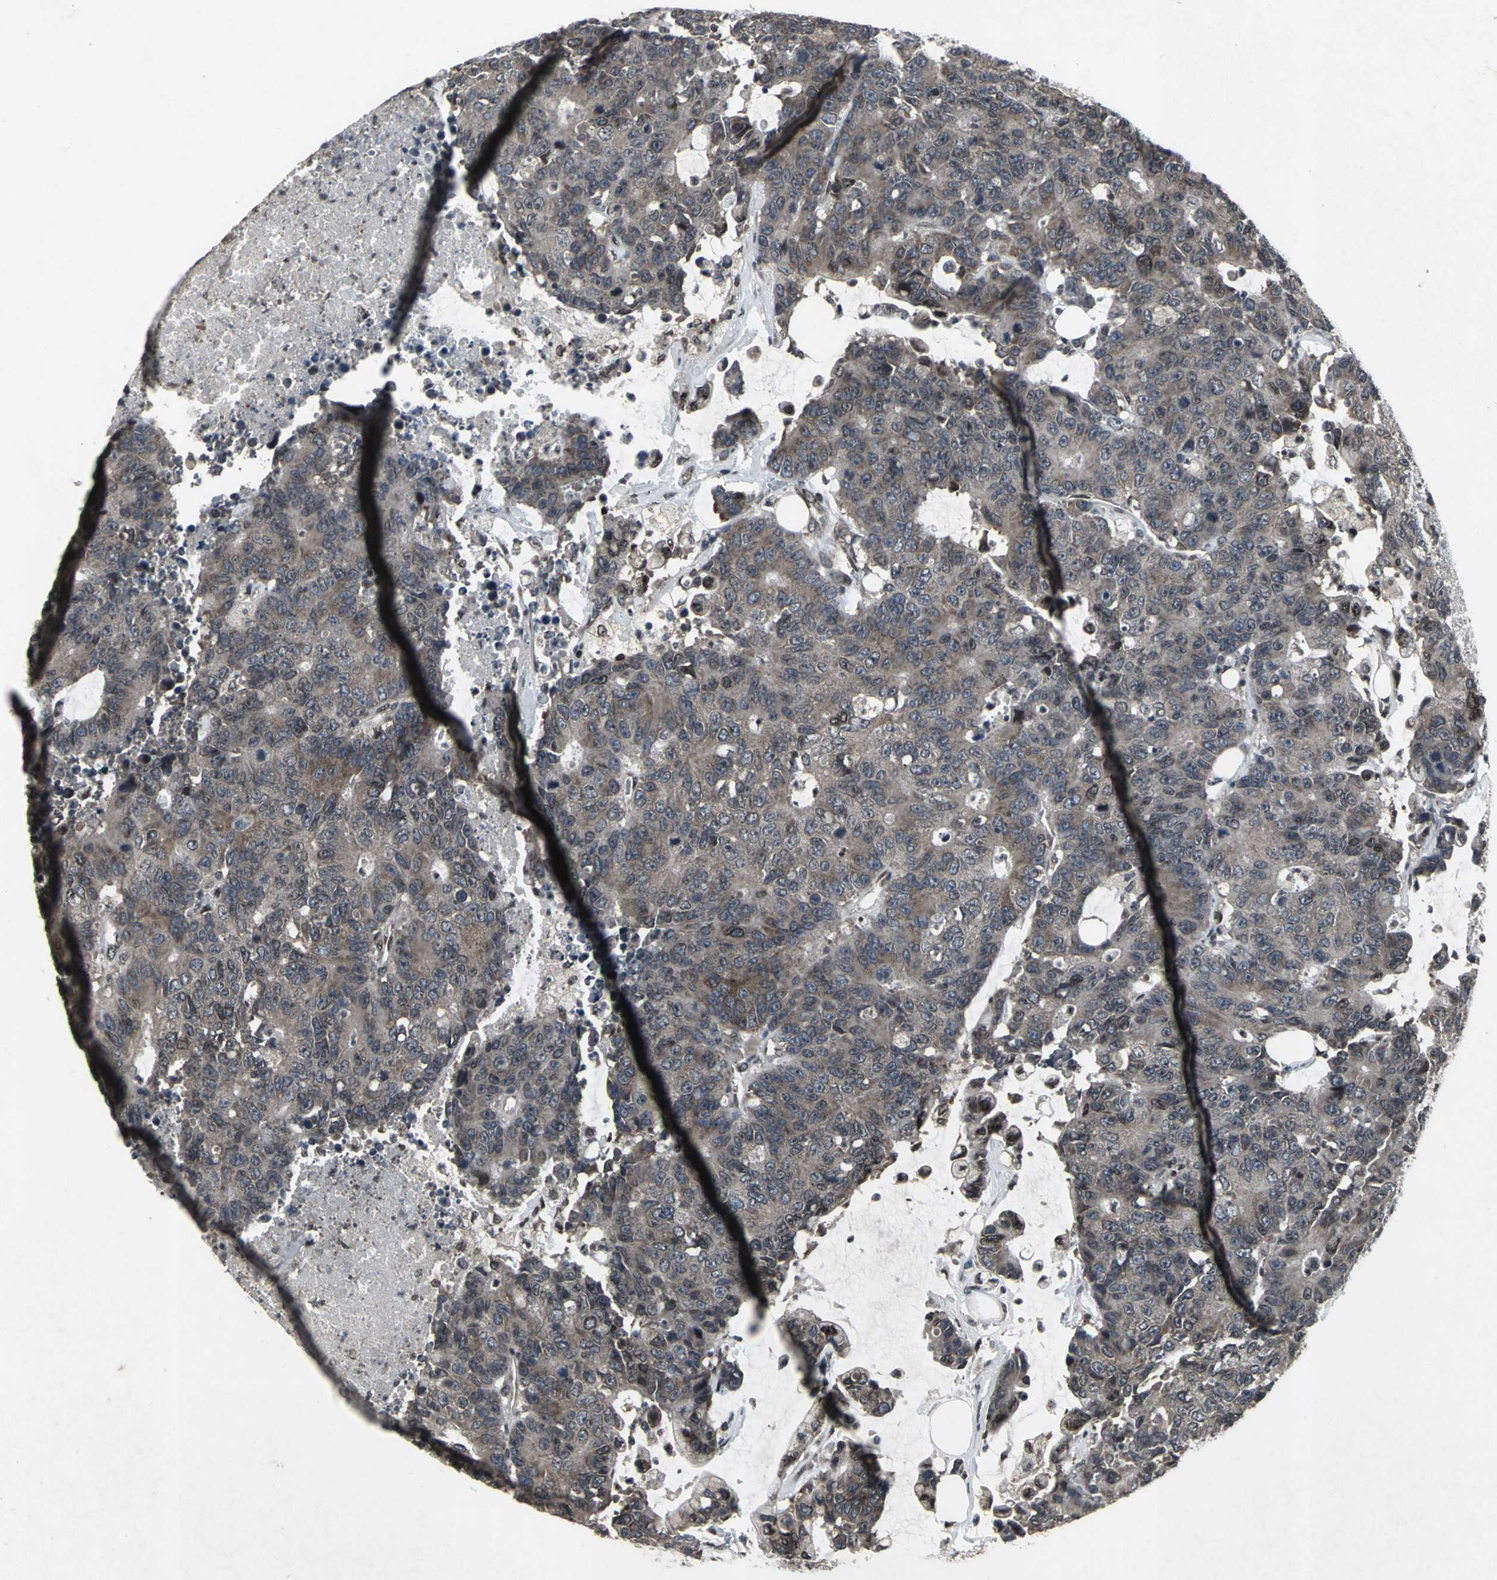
{"staining": {"intensity": "moderate", "quantity": ">75%", "location": "cytoplasmic/membranous"}, "tissue": "colorectal cancer", "cell_type": "Tumor cells", "image_type": "cancer", "snomed": [{"axis": "morphology", "description": "Adenocarcinoma, NOS"}, {"axis": "topography", "description": "Colon"}], "caption": "Approximately >75% of tumor cells in colorectal cancer (adenocarcinoma) reveal moderate cytoplasmic/membranous protein expression as visualized by brown immunohistochemical staining.", "gene": "SH2B3", "patient": {"sex": "female", "age": 86}}